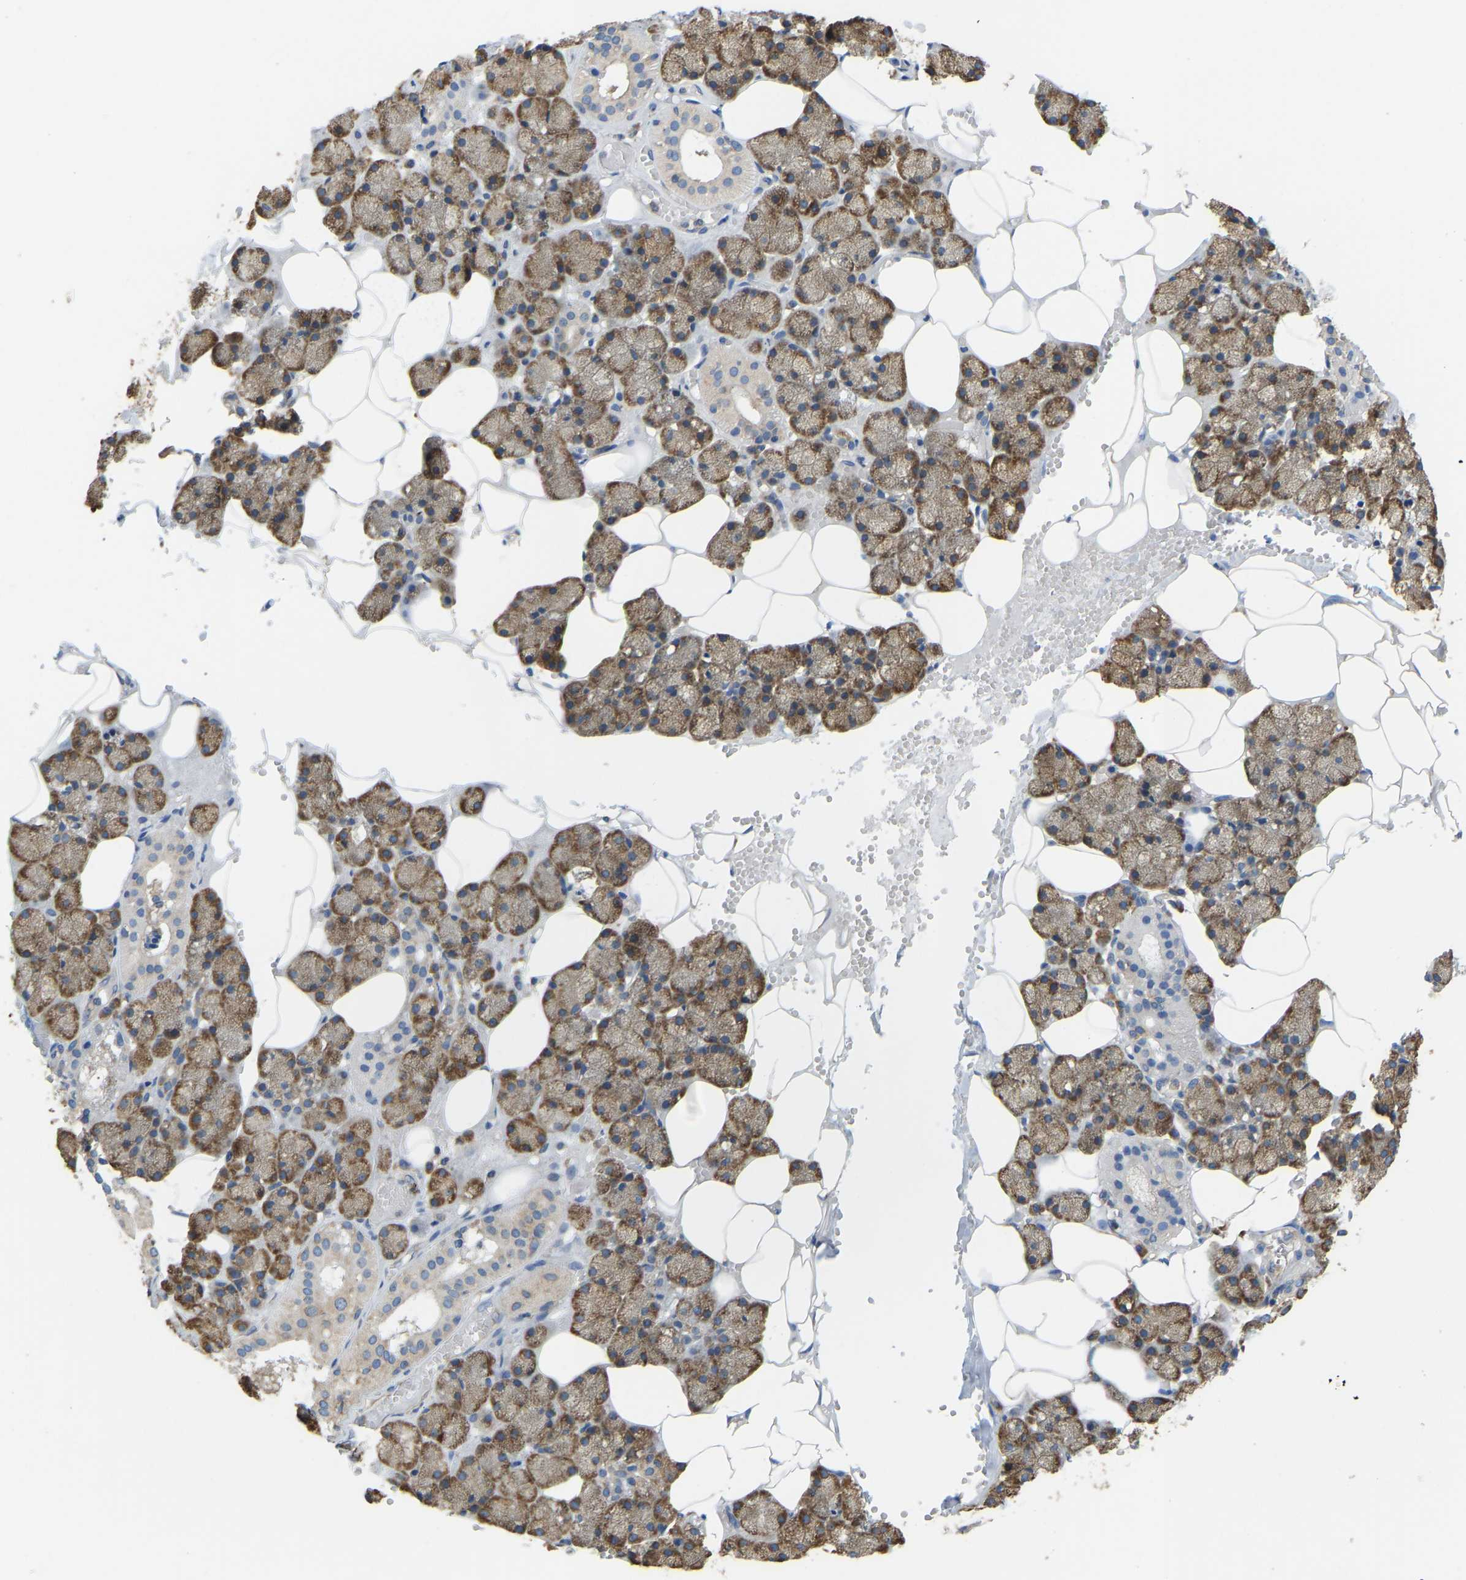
{"staining": {"intensity": "moderate", "quantity": ">75%", "location": "cytoplasmic/membranous"}, "tissue": "salivary gland", "cell_type": "Glandular cells", "image_type": "normal", "snomed": [{"axis": "morphology", "description": "Normal tissue, NOS"}, {"axis": "topography", "description": "Salivary gland"}], "caption": "Benign salivary gland demonstrates moderate cytoplasmic/membranous staining in approximately >75% of glandular cells.", "gene": "RPS6KB2", "patient": {"sex": "male", "age": 62}}